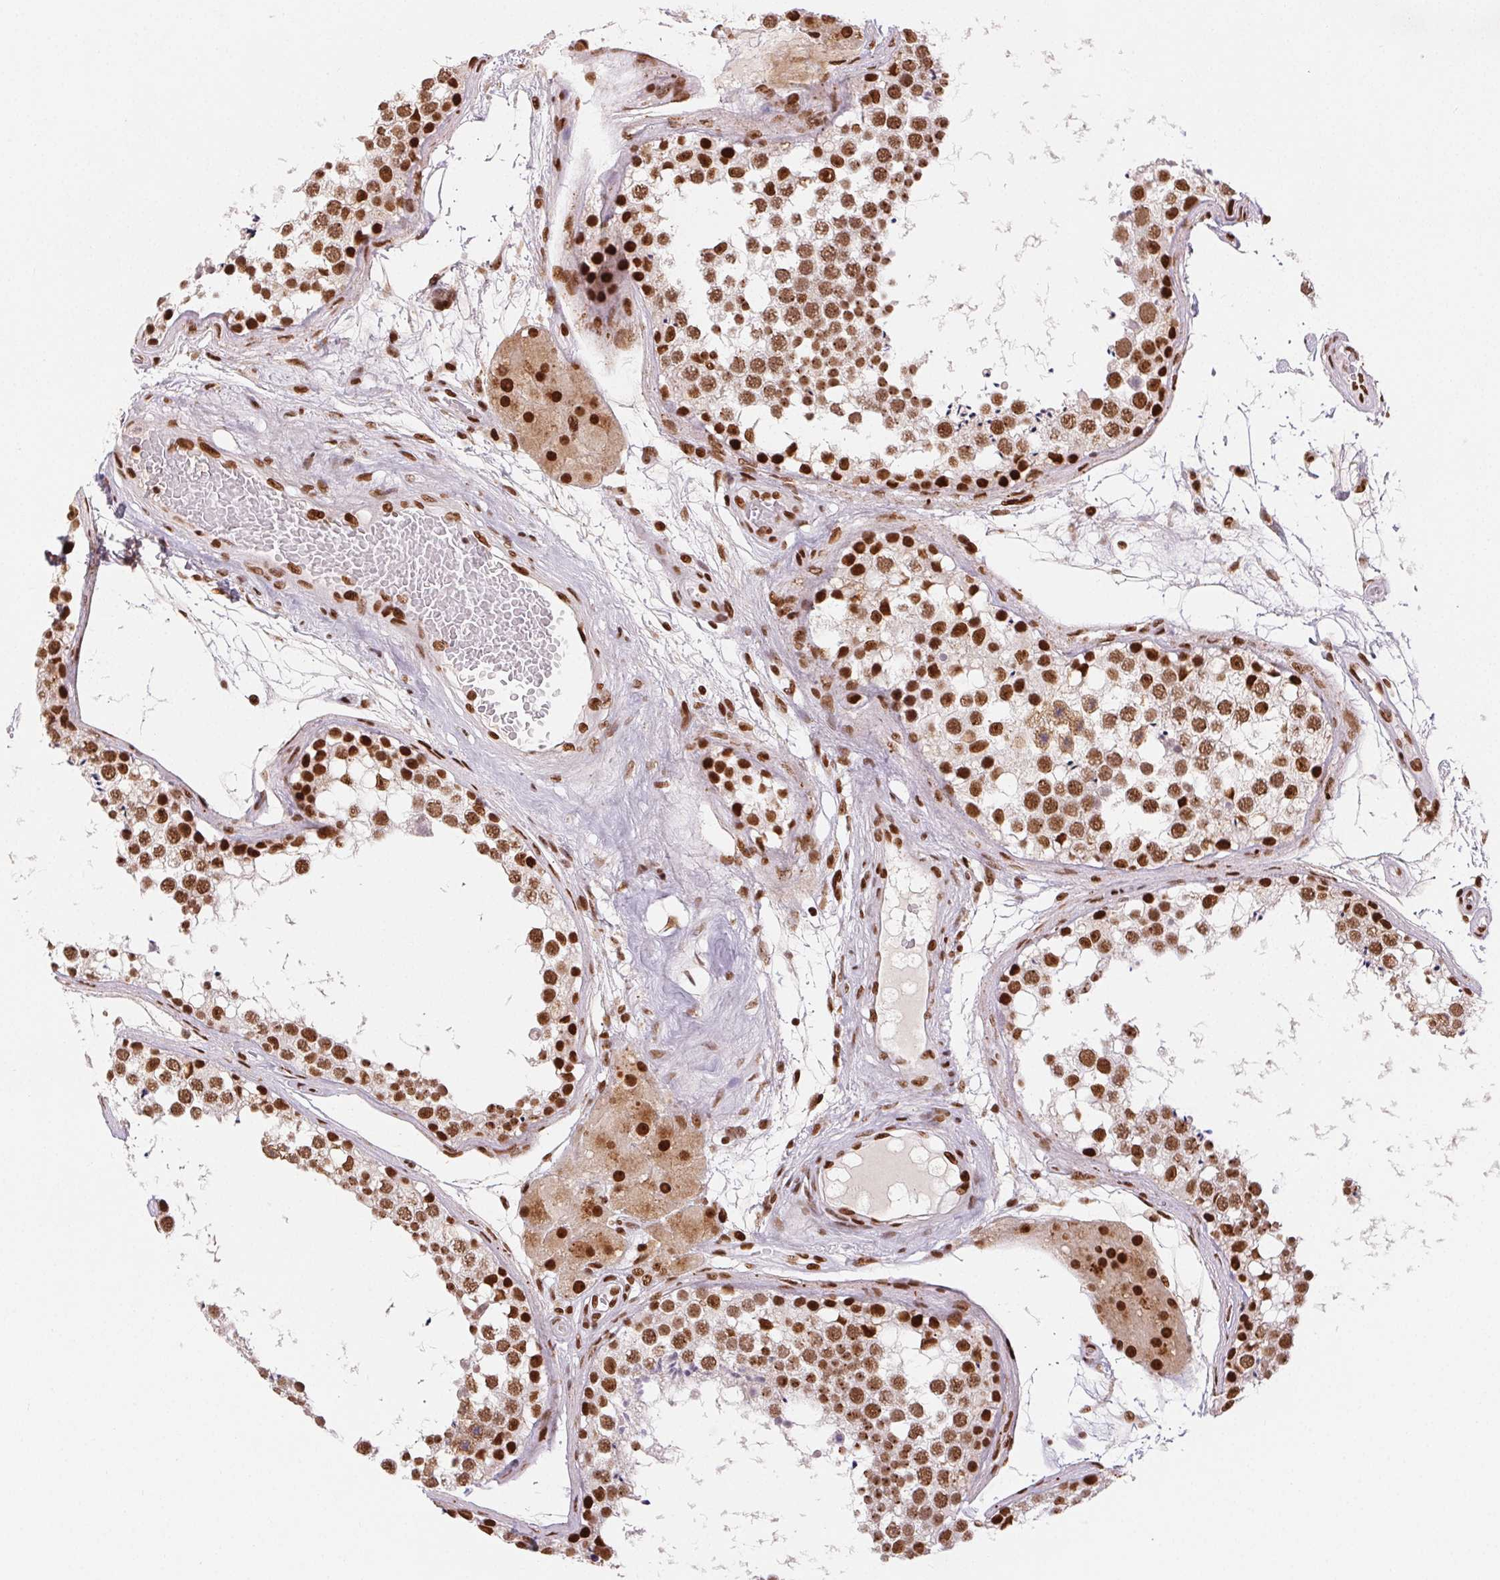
{"staining": {"intensity": "strong", "quantity": ">75%", "location": "nuclear"}, "tissue": "testis", "cell_type": "Cells in seminiferous ducts", "image_type": "normal", "snomed": [{"axis": "morphology", "description": "Normal tissue, NOS"}, {"axis": "morphology", "description": "Seminoma, NOS"}, {"axis": "topography", "description": "Testis"}], "caption": "Normal testis shows strong nuclear positivity in about >75% of cells in seminiferous ducts, visualized by immunohistochemistry.", "gene": "ZNF80", "patient": {"sex": "male", "age": 65}}